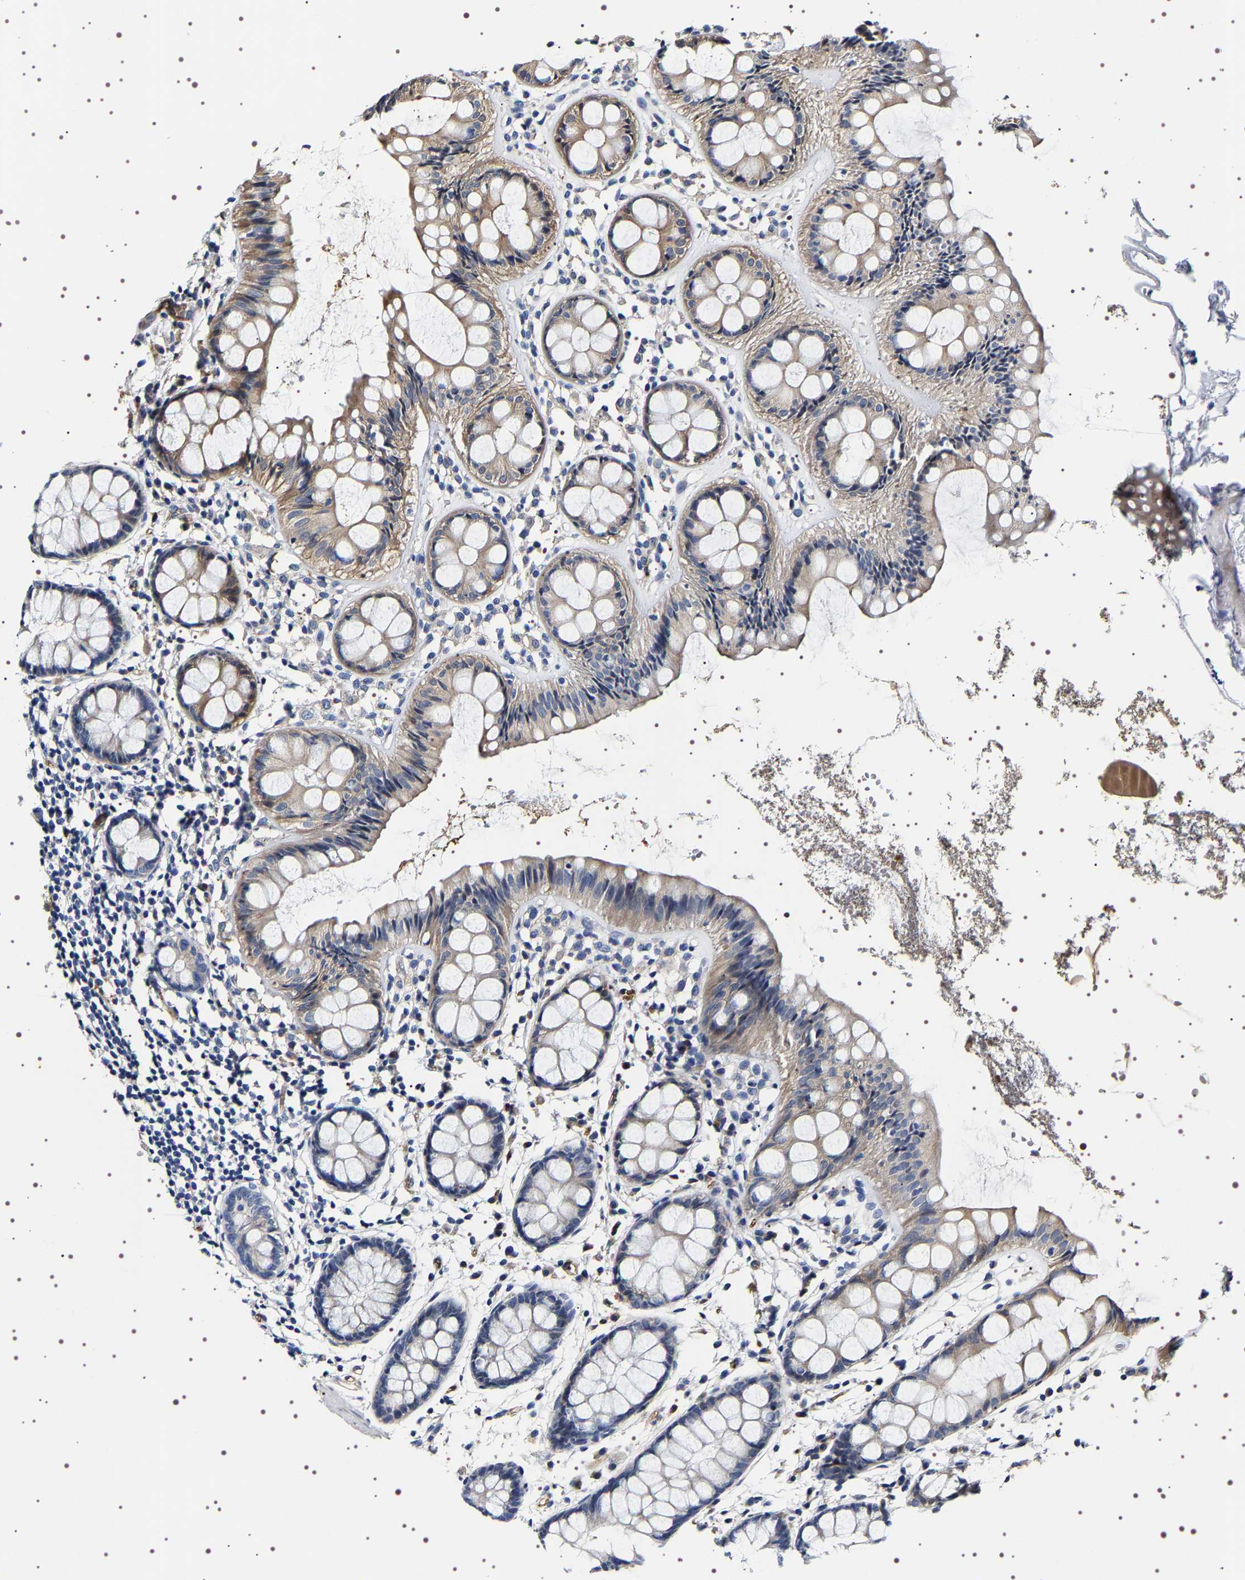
{"staining": {"intensity": "moderate", "quantity": "25%-75%", "location": "cytoplasmic/membranous"}, "tissue": "rectum", "cell_type": "Glandular cells", "image_type": "normal", "snomed": [{"axis": "morphology", "description": "Normal tissue, NOS"}, {"axis": "topography", "description": "Rectum"}], "caption": "Protein positivity by immunohistochemistry reveals moderate cytoplasmic/membranous positivity in approximately 25%-75% of glandular cells in unremarkable rectum.", "gene": "ALPL", "patient": {"sex": "female", "age": 66}}